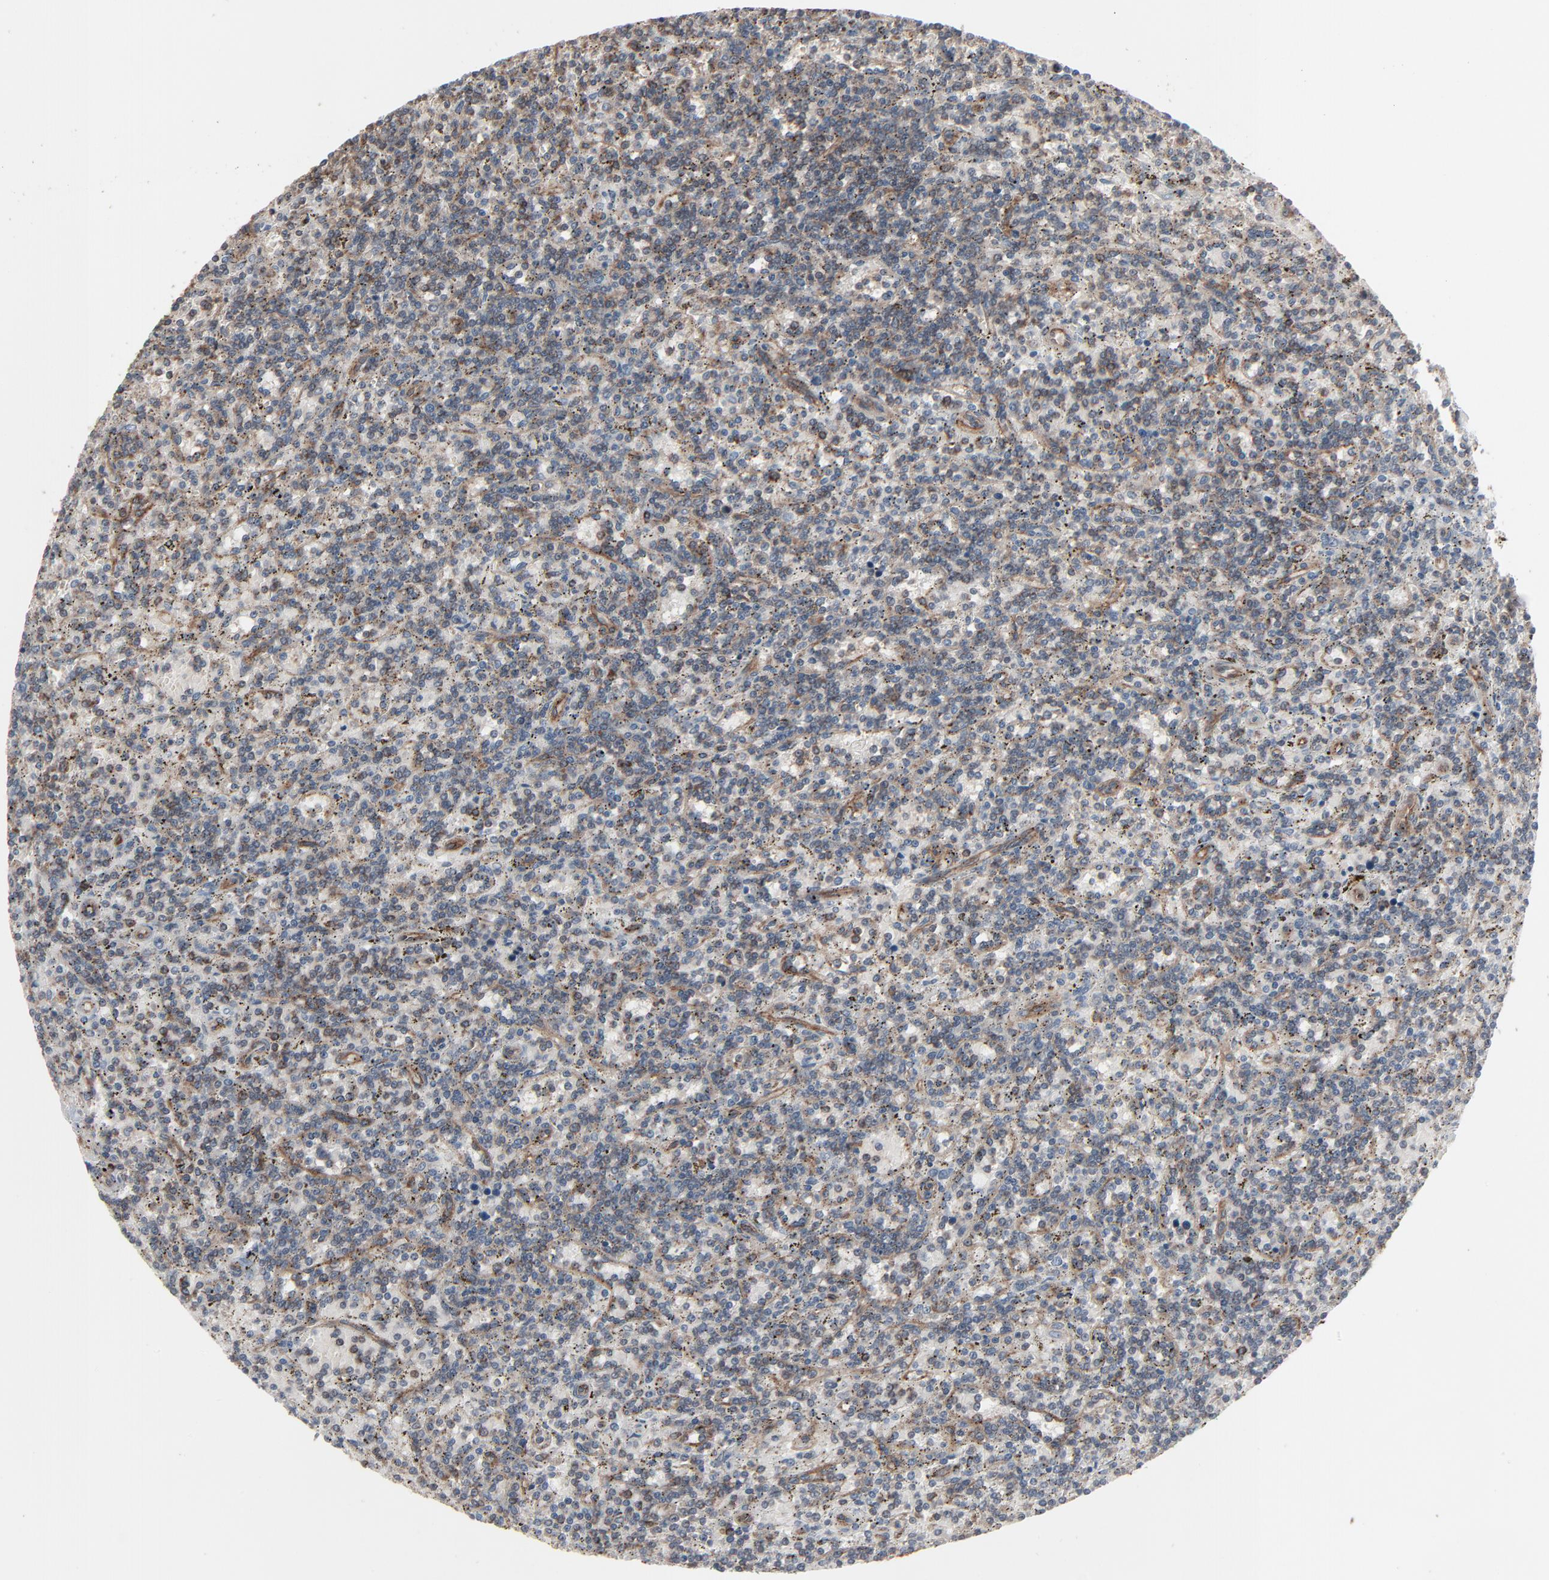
{"staining": {"intensity": "moderate", "quantity": "<25%", "location": "cytoplasmic/membranous"}, "tissue": "lymphoma", "cell_type": "Tumor cells", "image_type": "cancer", "snomed": [{"axis": "morphology", "description": "Malignant lymphoma, non-Hodgkin's type, Low grade"}, {"axis": "topography", "description": "Spleen"}], "caption": "Immunohistochemical staining of human malignant lymphoma, non-Hodgkin's type (low-grade) exhibits low levels of moderate cytoplasmic/membranous protein positivity in approximately <25% of tumor cells.", "gene": "OPTN", "patient": {"sex": "male", "age": 73}}